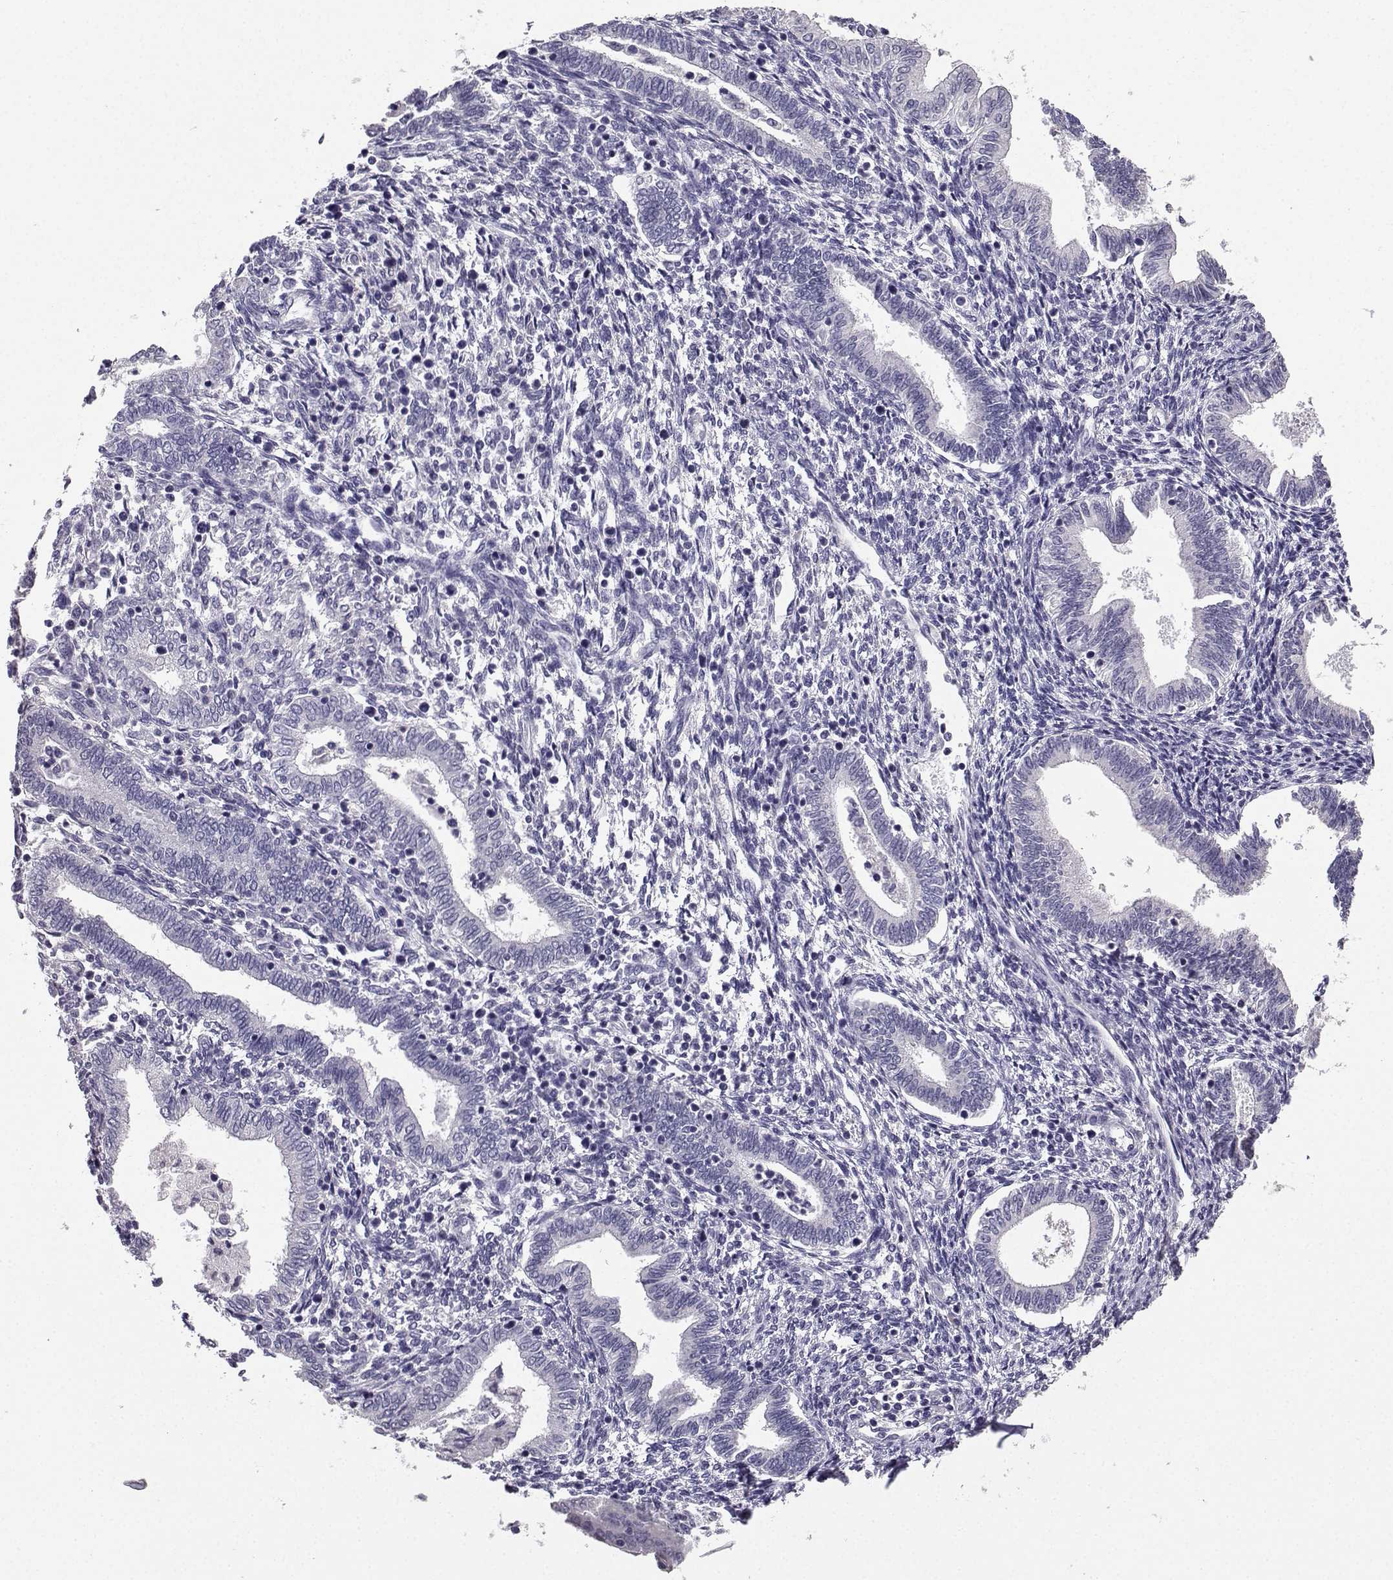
{"staining": {"intensity": "negative", "quantity": "none", "location": "none"}, "tissue": "endometrium", "cell_type": "Cells in endometrial stroma", "image_type": "normal", "snomed": [{"axis": "morphology", "description": "Normal tissue, NOS"}, {"axis": "topography", "description": "Endometrium"}], "caption": "This is a photomicrograph of immunohistochemistry staining of normal endometrium, which shows no staining in cells in endometrial stroma. The staining was performed using DAB (3,3'-diaminobenzidine) to visualize the protein expression in brown, while the nuclei were stained in blue with hematoxylin (Magnification: 20x).", "gene": "SPAG11A", "patient": {"sex": "female", "age": 42}}